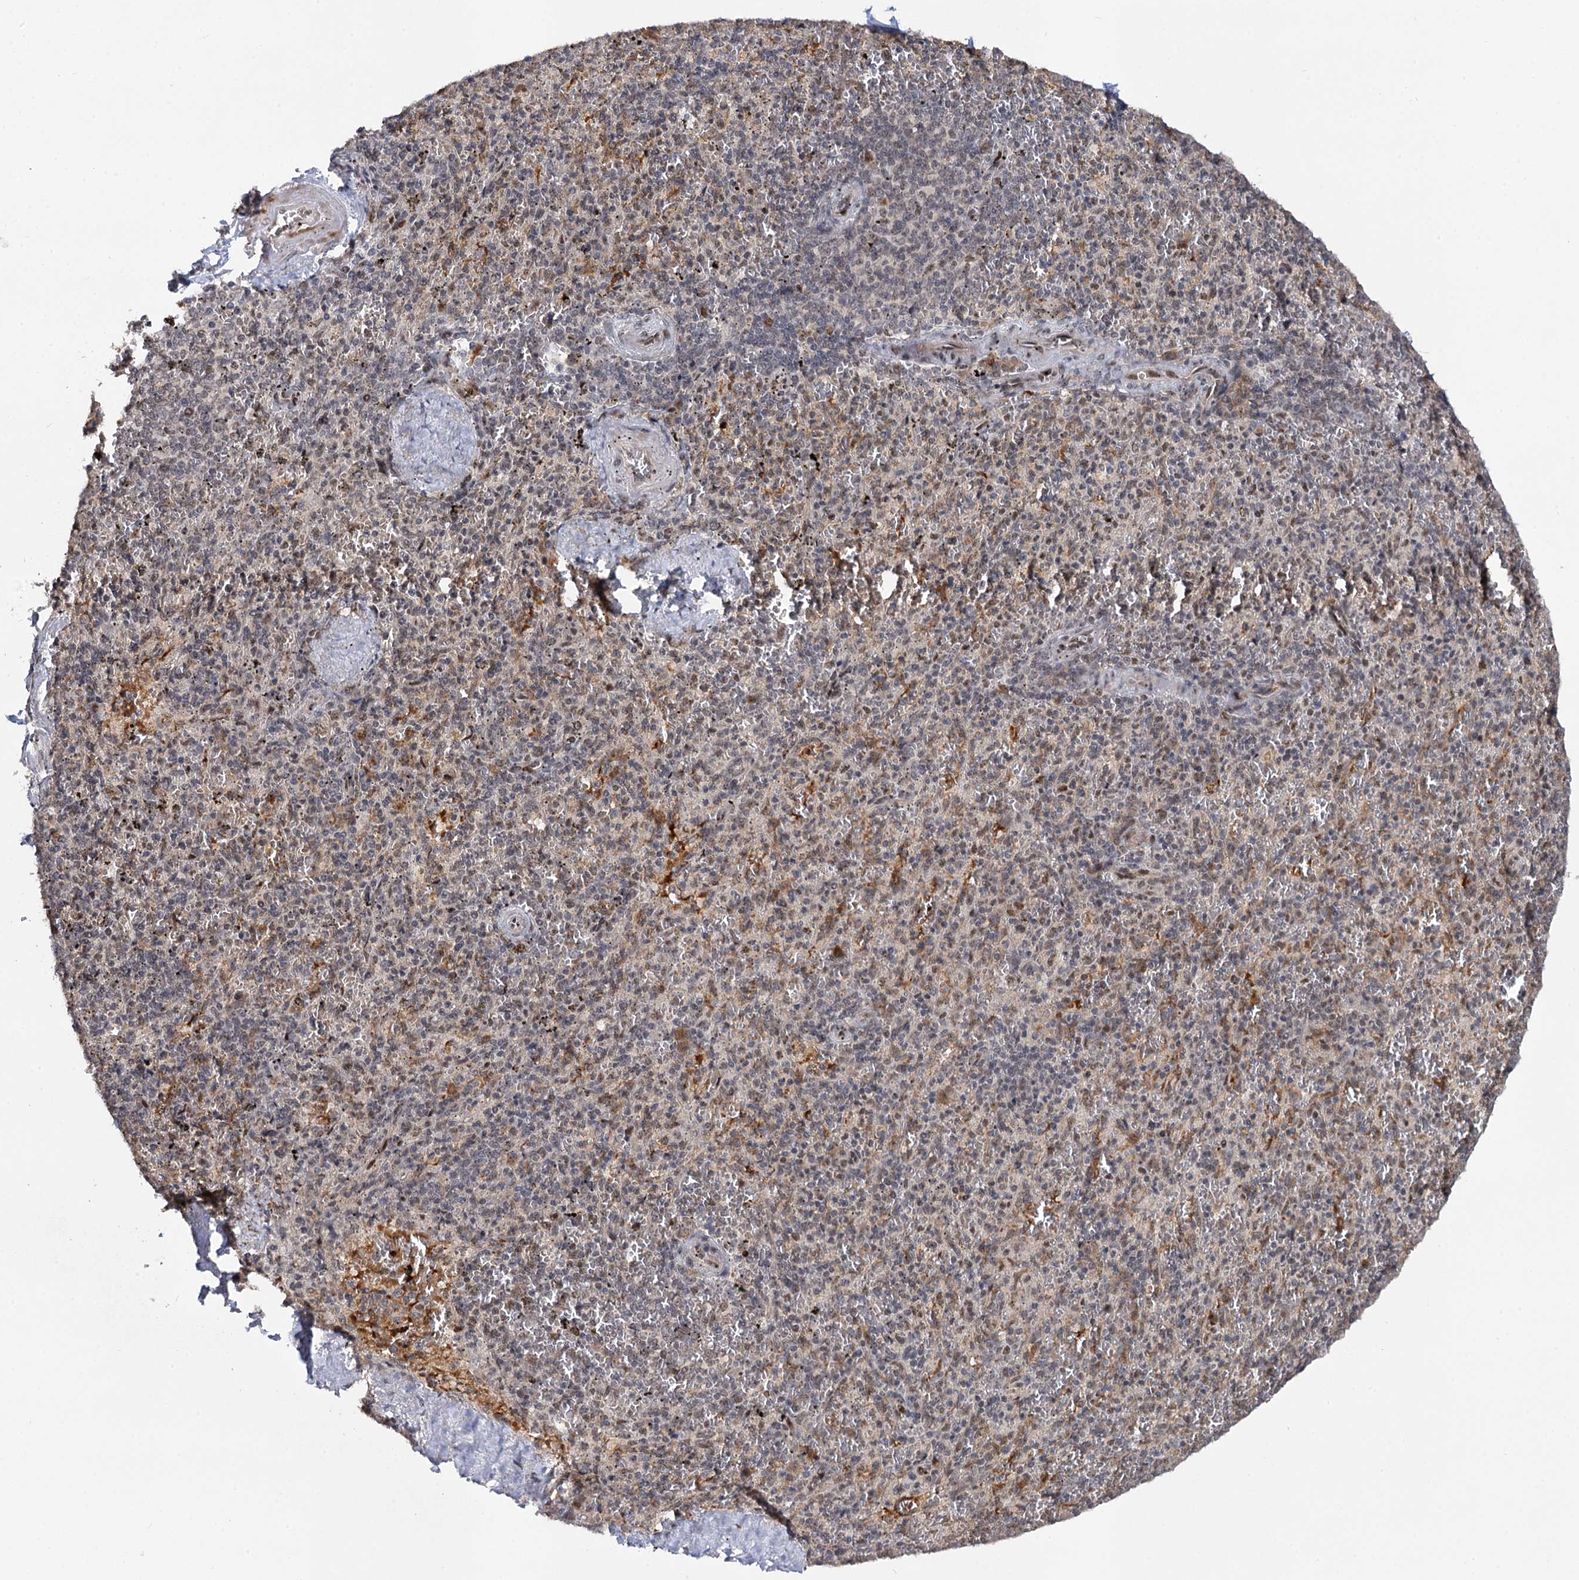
{"staining": {"intensity": "weak", "quantity": "25%-75%", "location": "nuclear"}, "tissue": "spleen", "cell_type": "Cells in red pulp", "image_type": "normal", "snomed": [{"axis": "morphology", "description": "Normal tissue, NOS"}, {"axis": "topography", "description": "Spleen"}], "caption": "IHC image of benign spleen stained for a protein (brown), which exhibits low levels of weak nuclear expression in approximately 25%-75% of cells in red pulp.", "gene": "BUD13", "patient": {"sex": "male", "age": 82}}